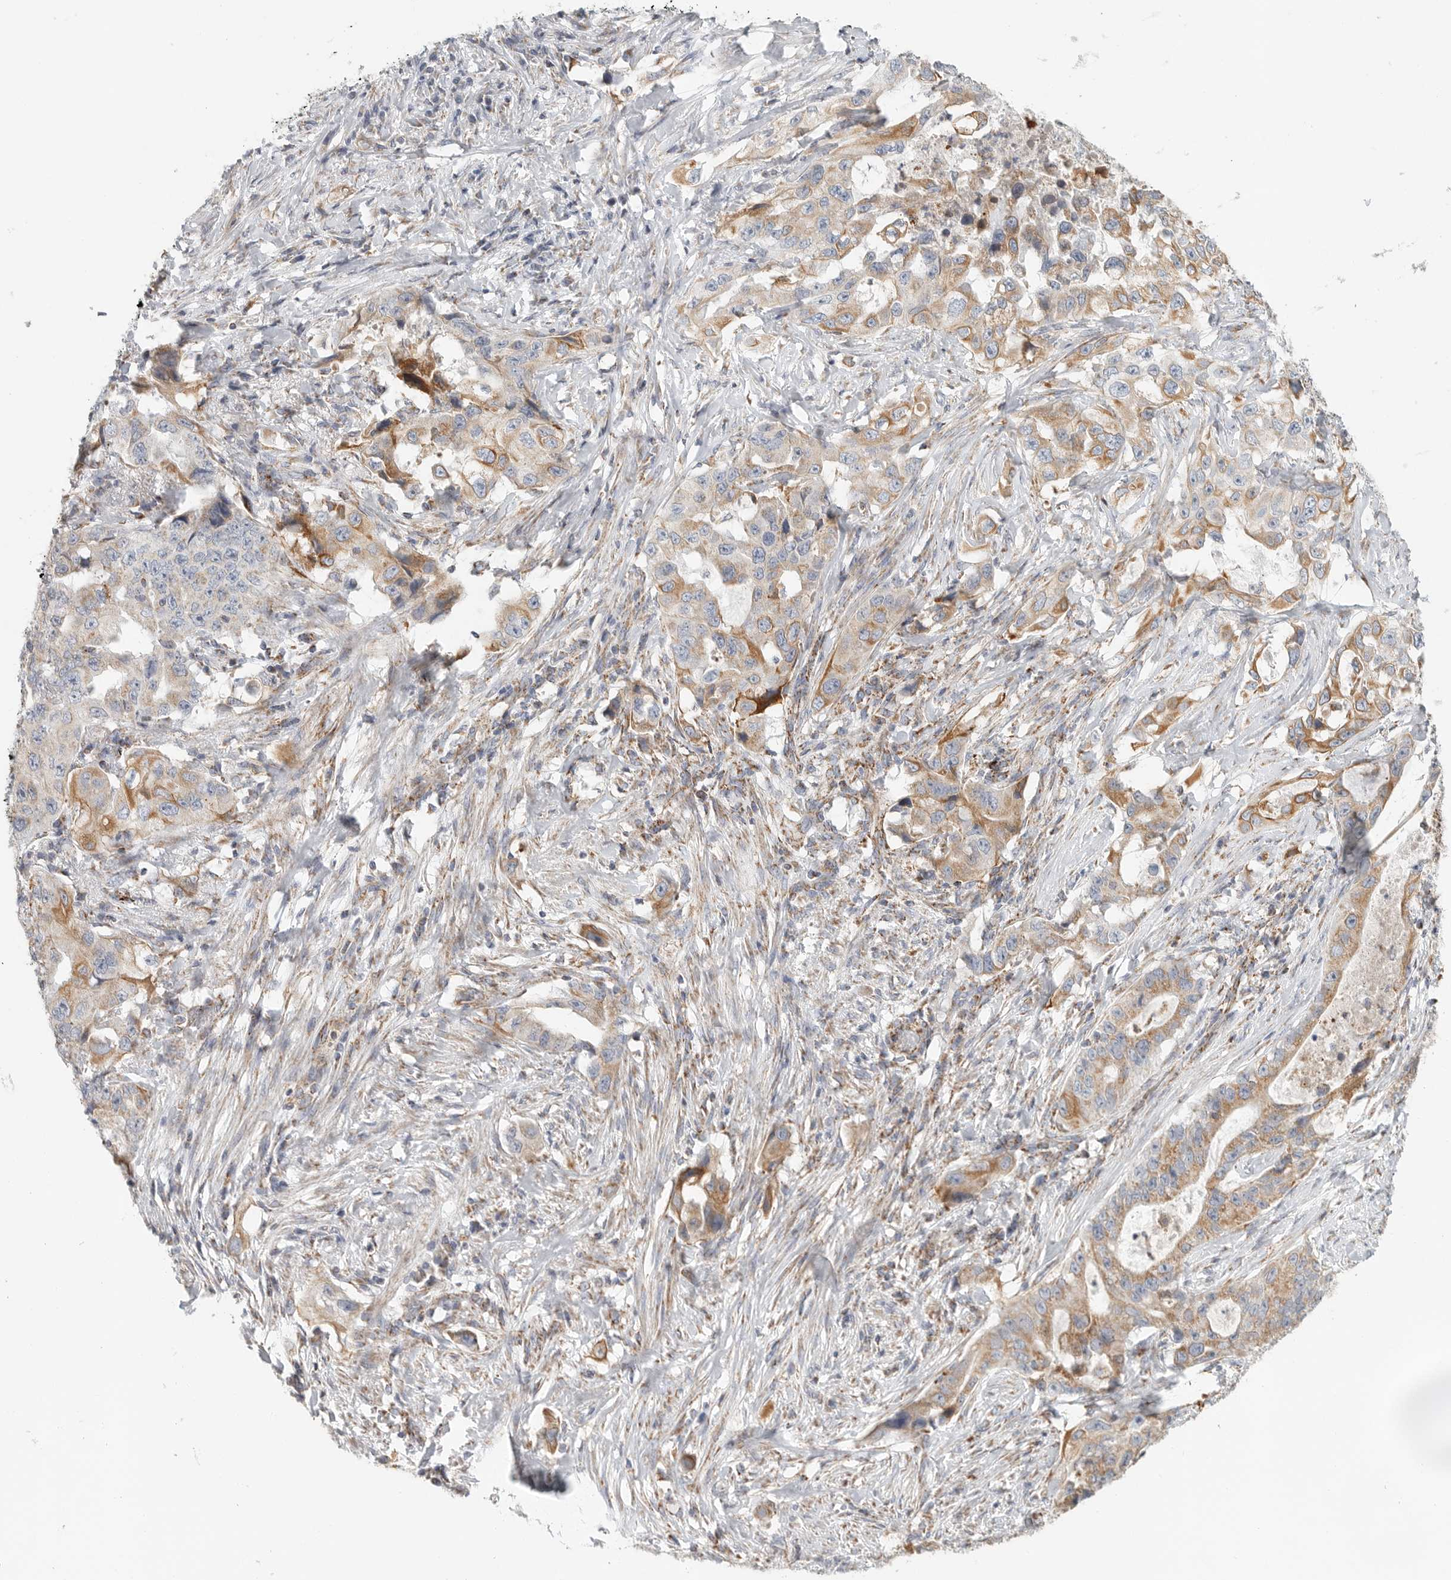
{"staining": {"intensity": "moderate", "quantity": ">75%", "location": "cytoplasmic/membranous"}, "tissue": "lung cancer", "cell_type": "Tumor cells", "image_type": "cancer", "snomed": [{"axis": "morphology", "description": "Adenocarcinoma, NOS"}, {"axis": "topography", "description": "Lung"}], "caption": "There is medium levels of moderate cytoplasmic/membranous positivity in tumor cells of lung cancer (adenocarcinoma), as demonstrated by immunohistochemical staining (brown color).", "gene": "SLC25A26", "patient": {"sex": "female", "age": 51}}